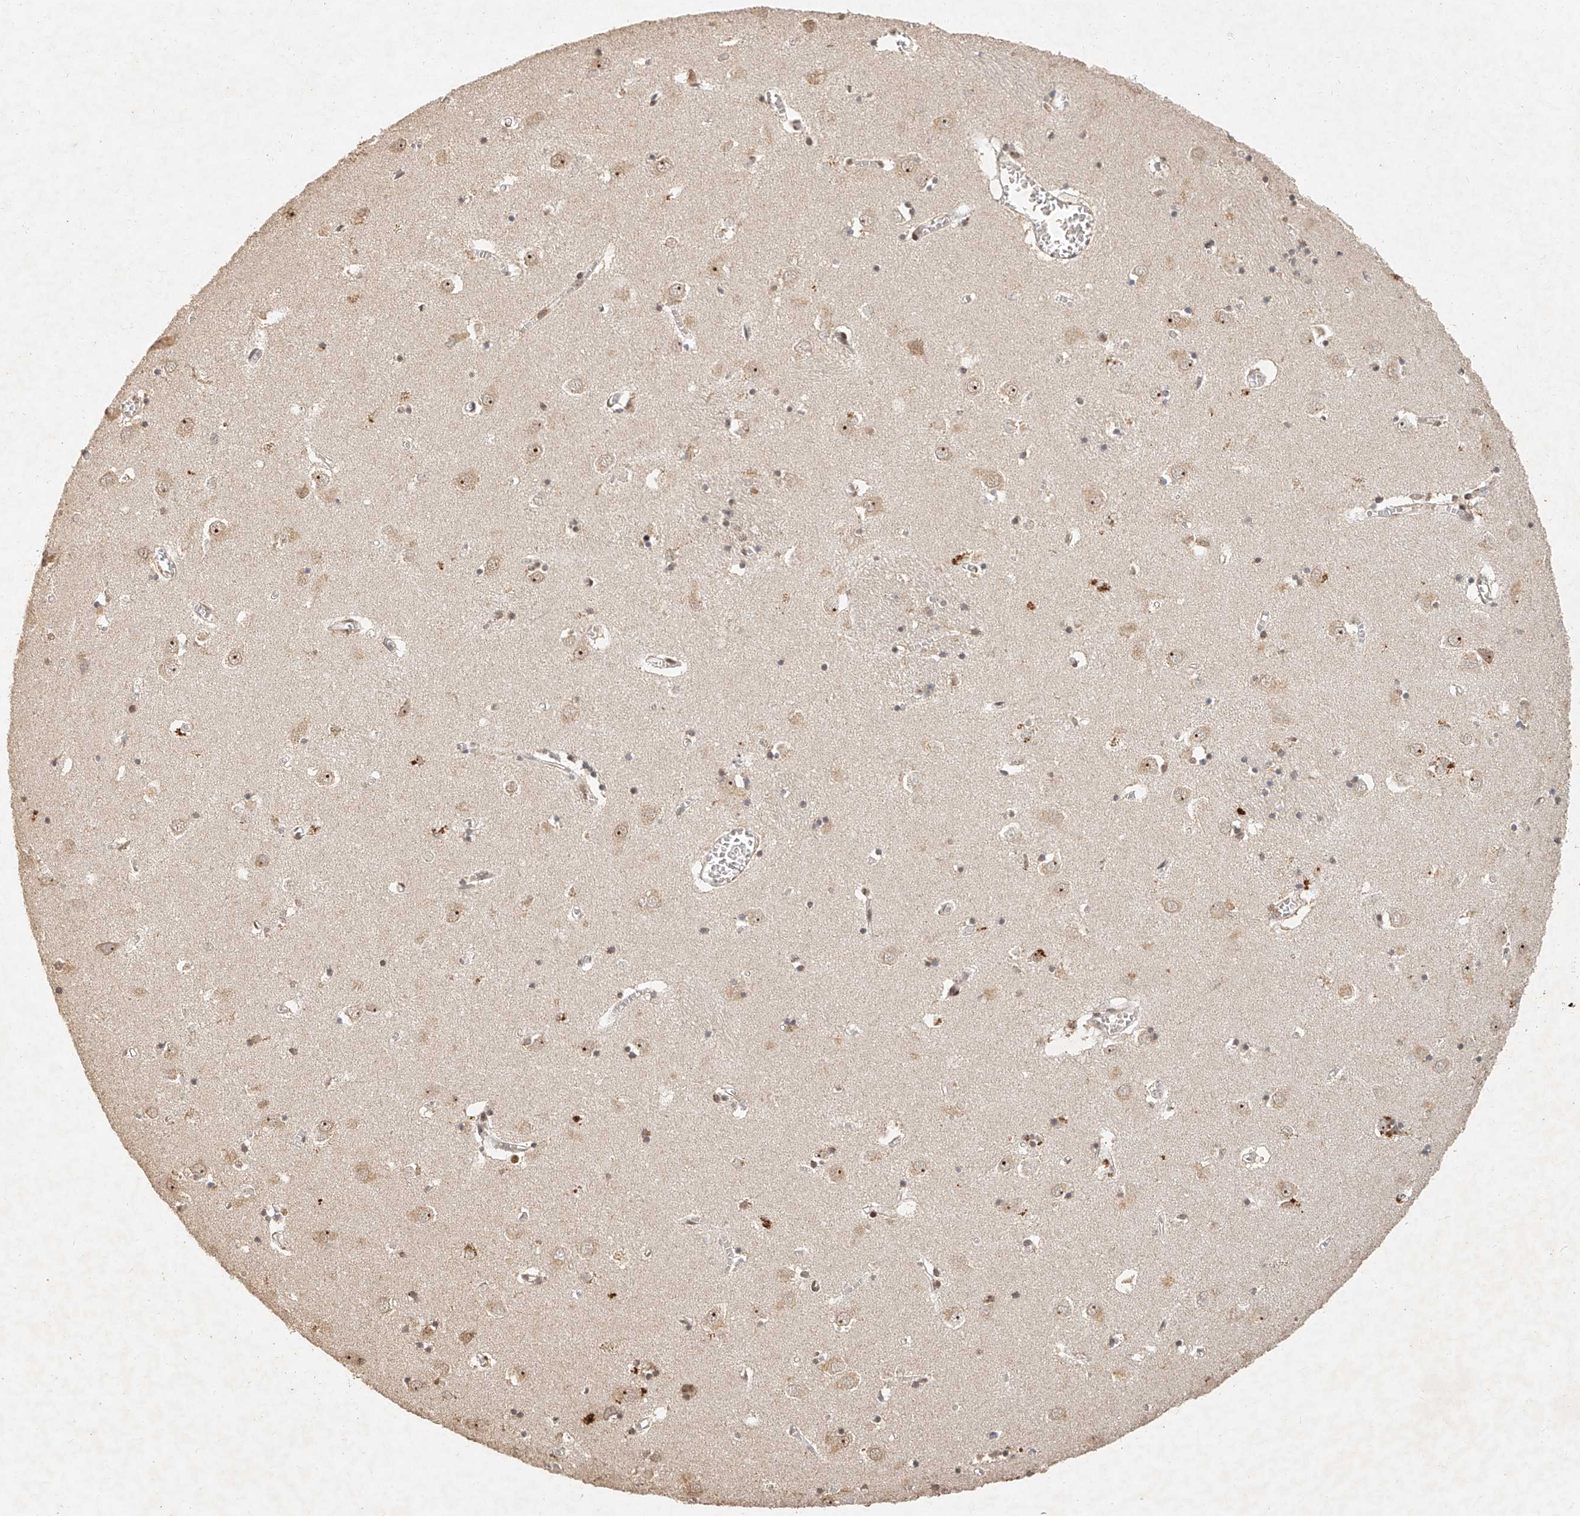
{"staining": {"intensity": "moderate", "quantity": ">75%", "location": "nuclear"}, "tissue": "caudate", "cell_type": "Glial cells", "image_type": "normal", "snomed": [{"axis": "morphology", "description": "Normal tissue, NOS"}, {"axis": "topography", "description": "Lateral ventricle wall"}], "caption": "Caudate stained for a protein (brown) reveals moderate nuclear positive positivity in approximately >75% of glial cells.", "gene": "CXorf58", "patient": {"sex": "male", "age": 70}}